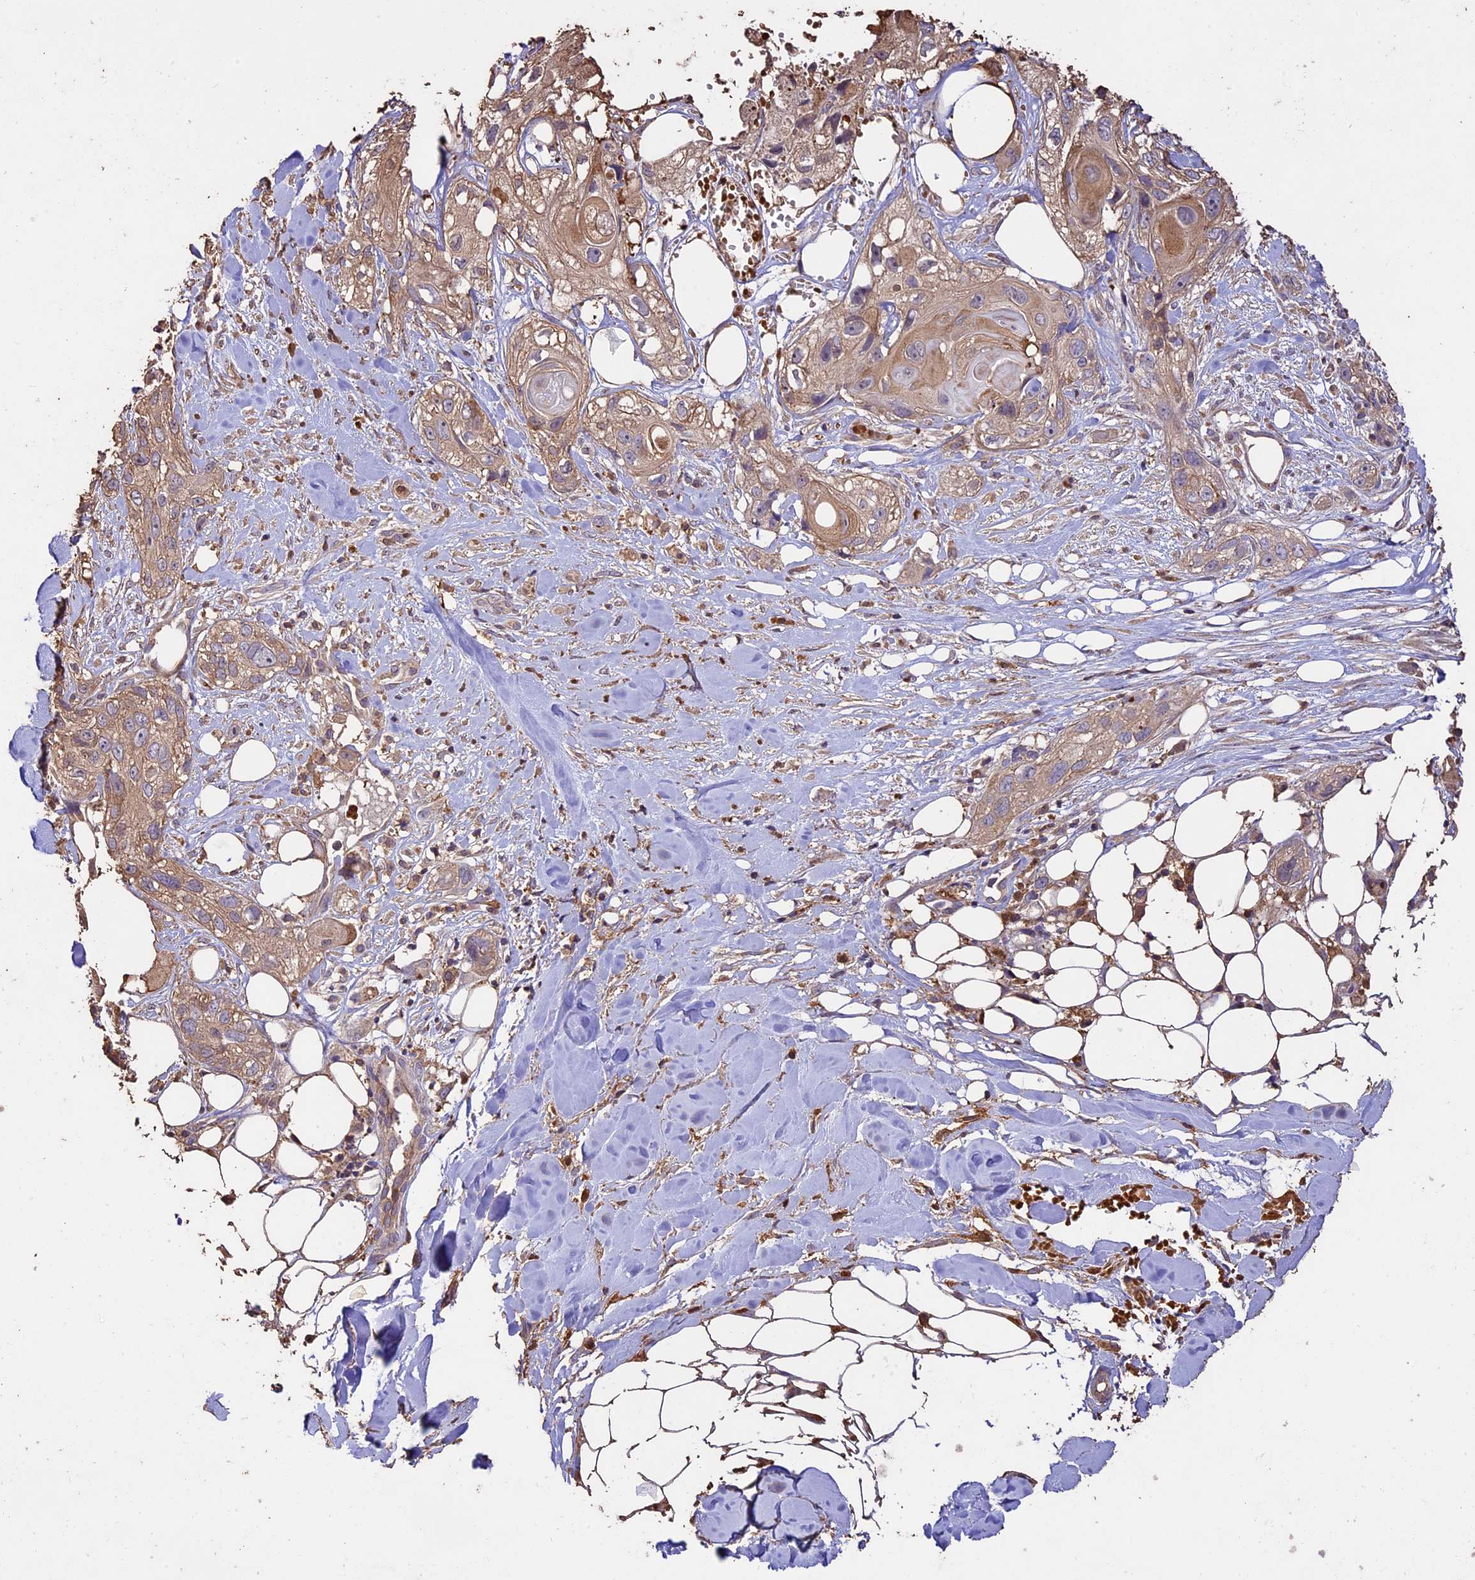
{"staining": {"intensity": "moderate", "quantity": ">75%", "location": "cytoplasmic/membranous"}, "tissue": "skin cancer", "cell_type": "Tumor cells", "image_type": "cancer", "snomed": [{"axis": "morphology", "description": "Normal tissue, NOS"}, {"axis": "morphology", "description": "Squamous cell carcinoma, NOS"}, {"axis": "topography", "description": "Skin"}], "caption": "Approximately >75% of tumor cells in skin cancer reveal moderate cytoplasmic/membranous protein positivity as visualized by brown immunohistochemical staining.", "gene": "CRLF1", "patient": {"sex": "male", "age": 72}}